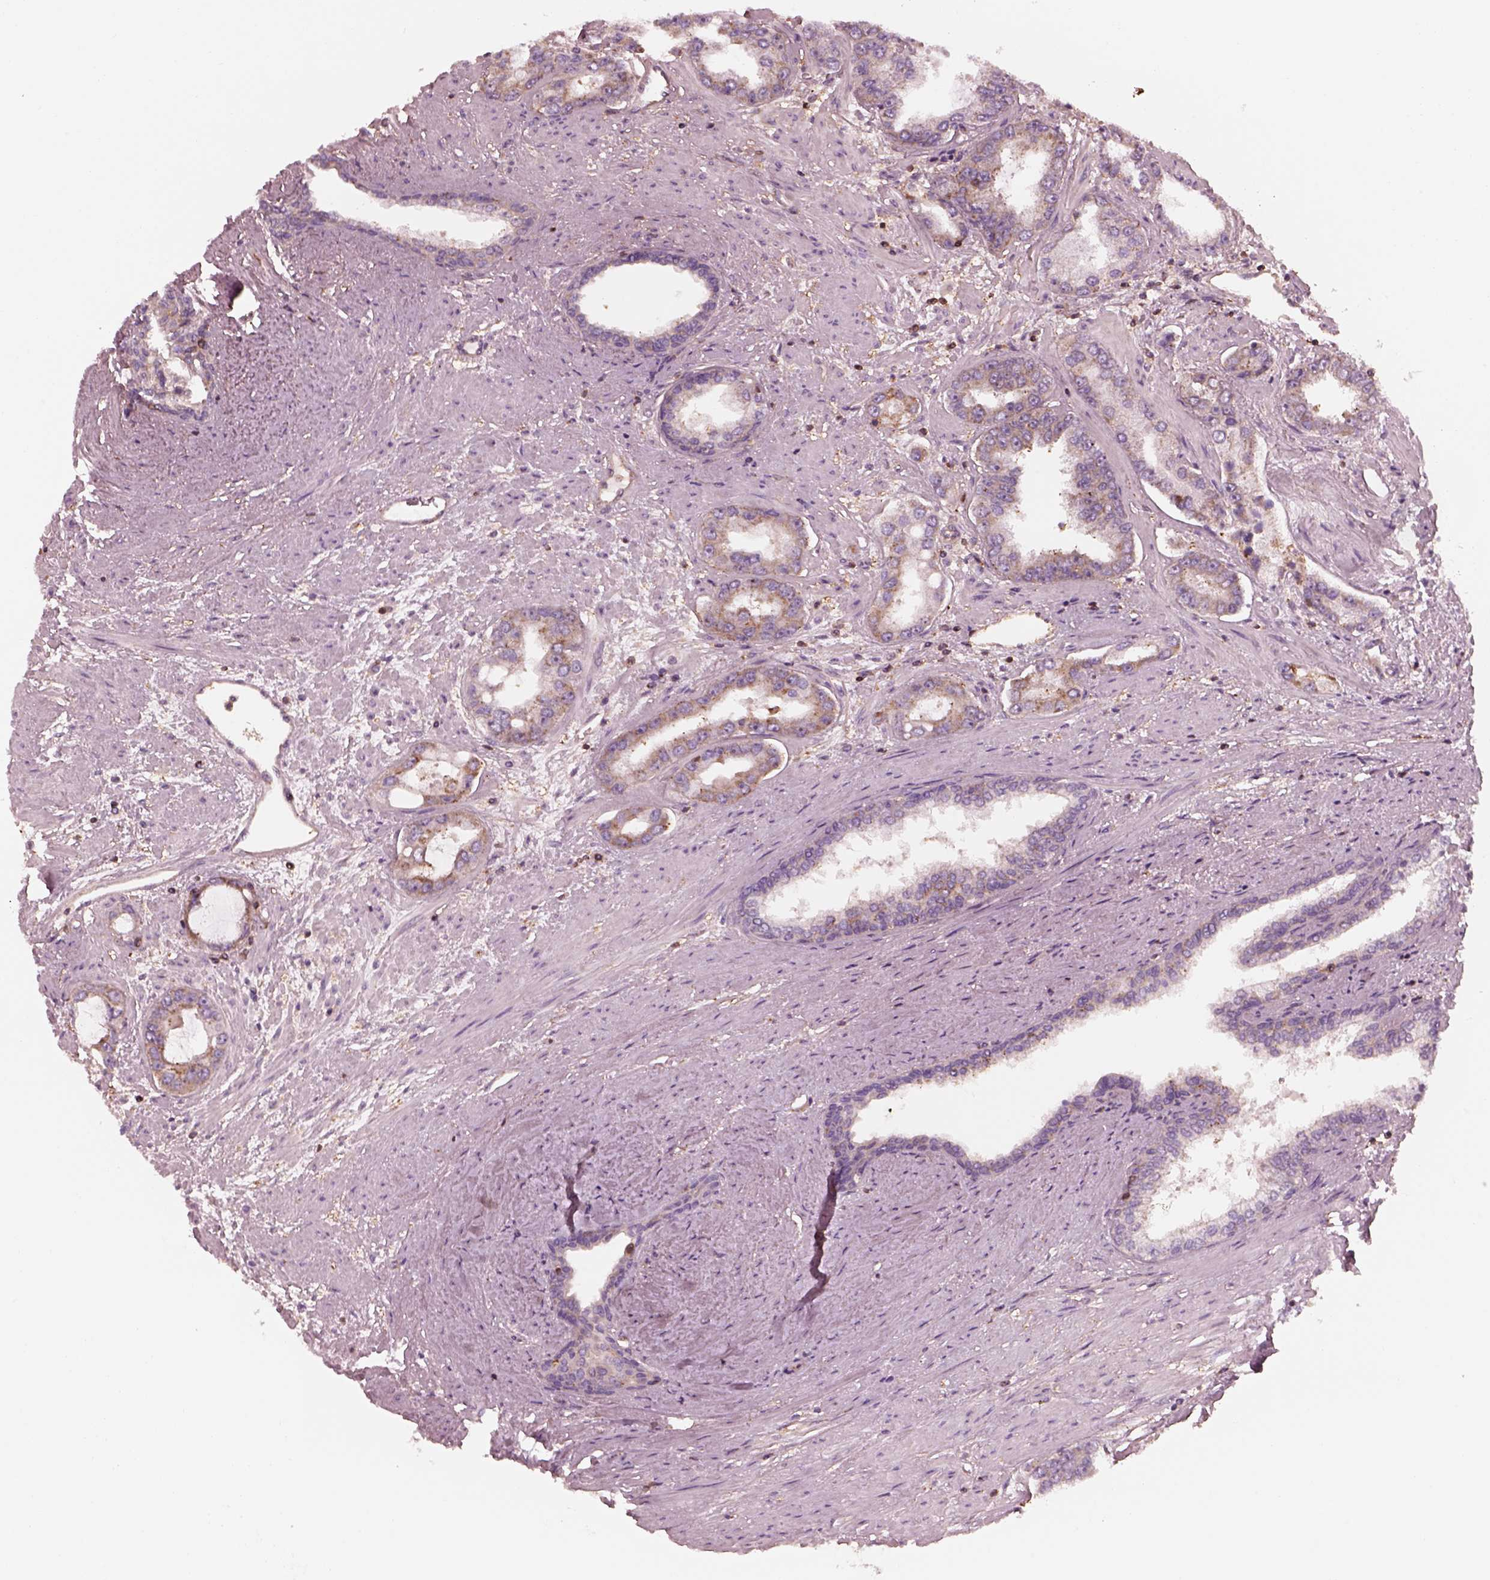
{"staining": {"intensity": "moderate", "quantity": ">75%", "location": "cytoplasmic/membranous"}, "tissue": "prostate cancer", "cell_type": "Tumor cells", "image_type": "cancer", "snomed": [{"axis": "morphology", "description": "Adenocarcinoma, Low grade"}, {"axis": "topography", "description": "Prostate"}], "caption": "Human prostate adenocarcinoma (low-grade) stained with a protein marker shows moderate staining in tumor cells.", "gene": "STK33", "patient": {"sex": "male", "age": 60}}